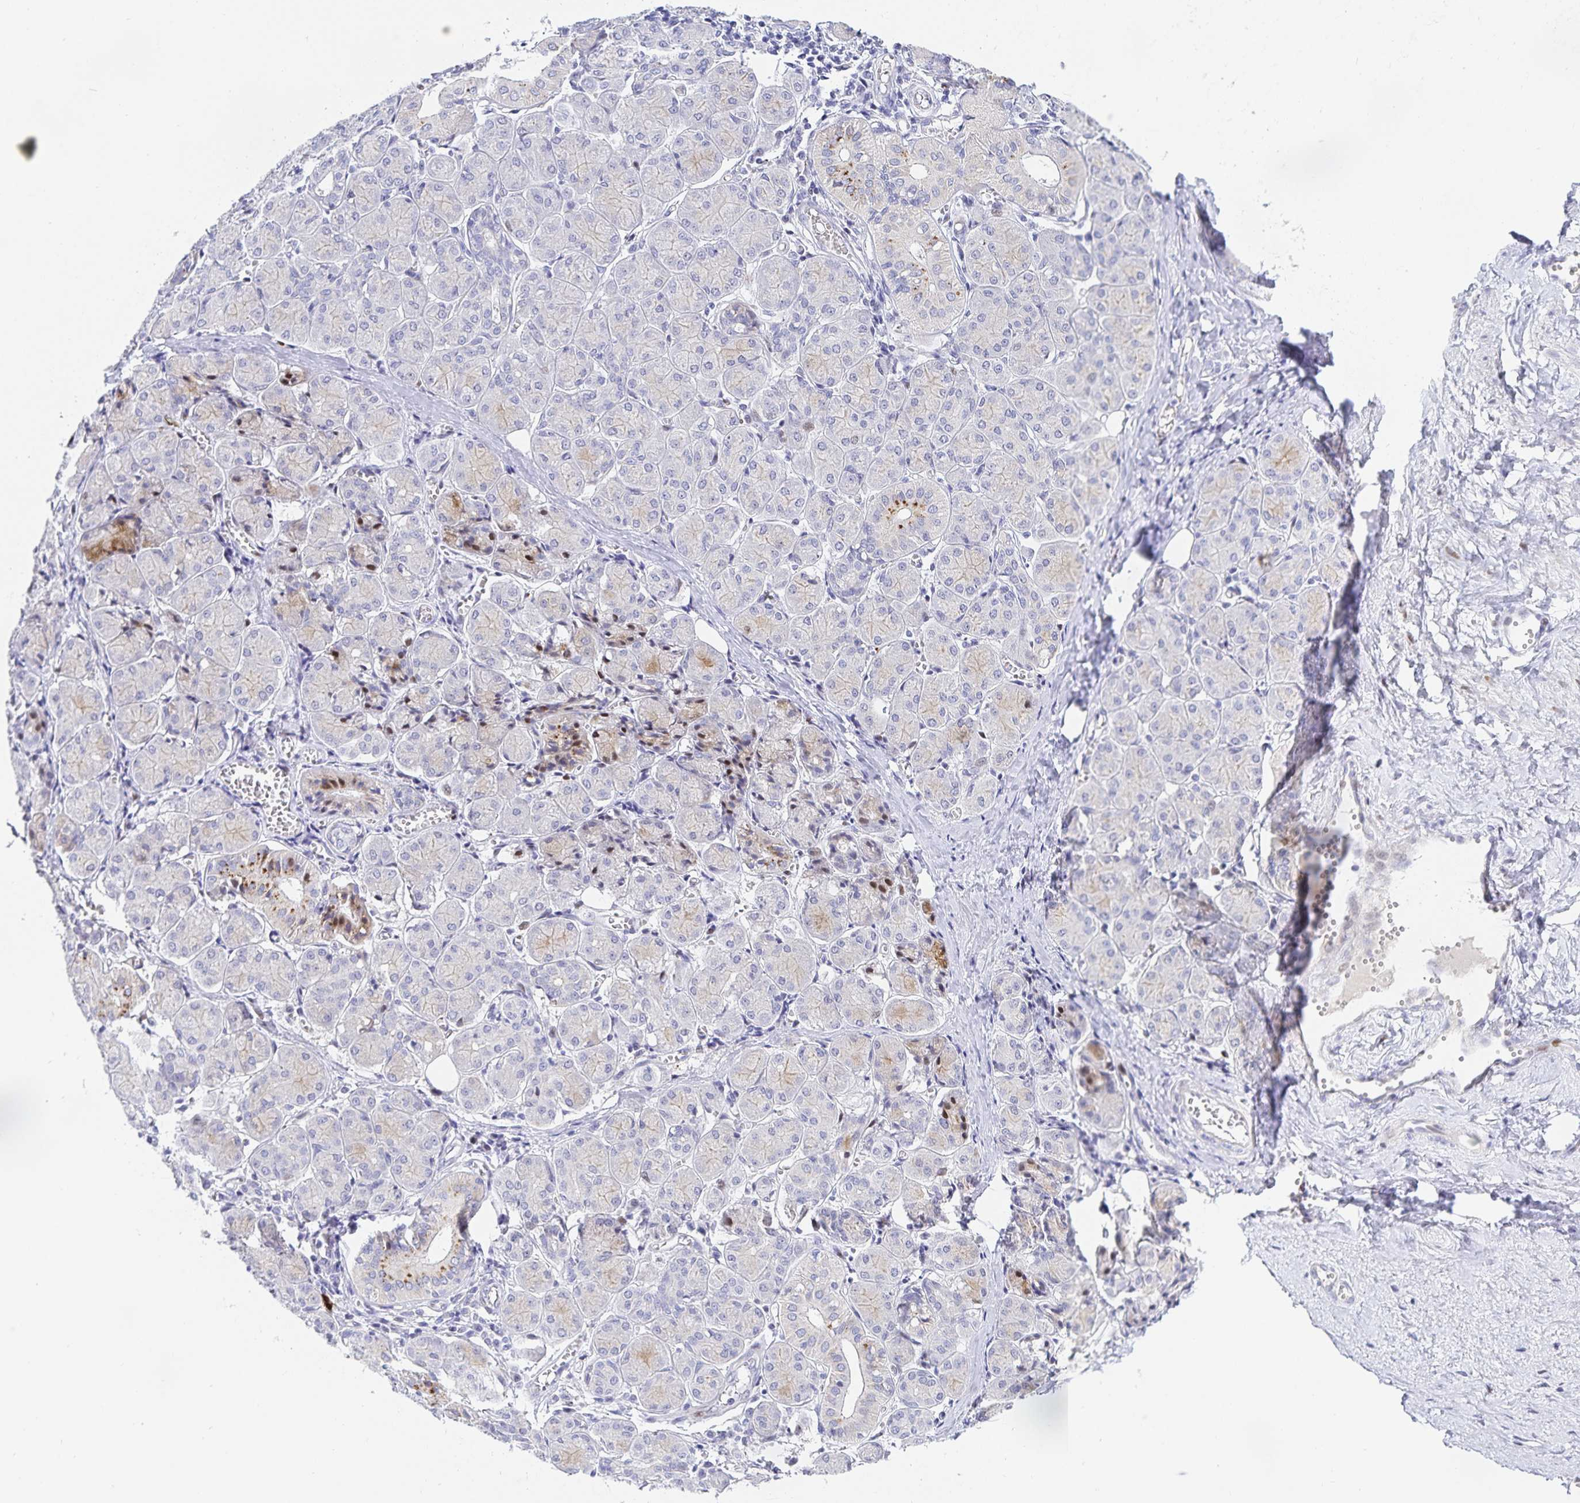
{"staining": {"intensity": "moderate", "quantity": "<25%", "location": "cytoplasmic/membranous"}, "tissue": "salivary gland", "cell_type": "Glandular cells", "image_type": "normal", "snomed": [{"axis": "morphology", "description": "Normal tissue, NOS"}, {"axis": "morphology", "description": "Inflammation, NOS"}, {"axis": "topography", "description": "Lymph node"}, {"axis": "topography", "description": "Salivary gland"}], "caption": "Glandular cells show low levels of moderate cytoplasmic/membranous staining in approximately <25% of cells in benign salivary gland. The staining was performed using DAB to visualize the protein expression in brown, while the nuclei were stained in blue with hematoxylin (Magnification: 20x).", "gene": "KBTBD13", "patient": {"sex": "male", "age": 3}}